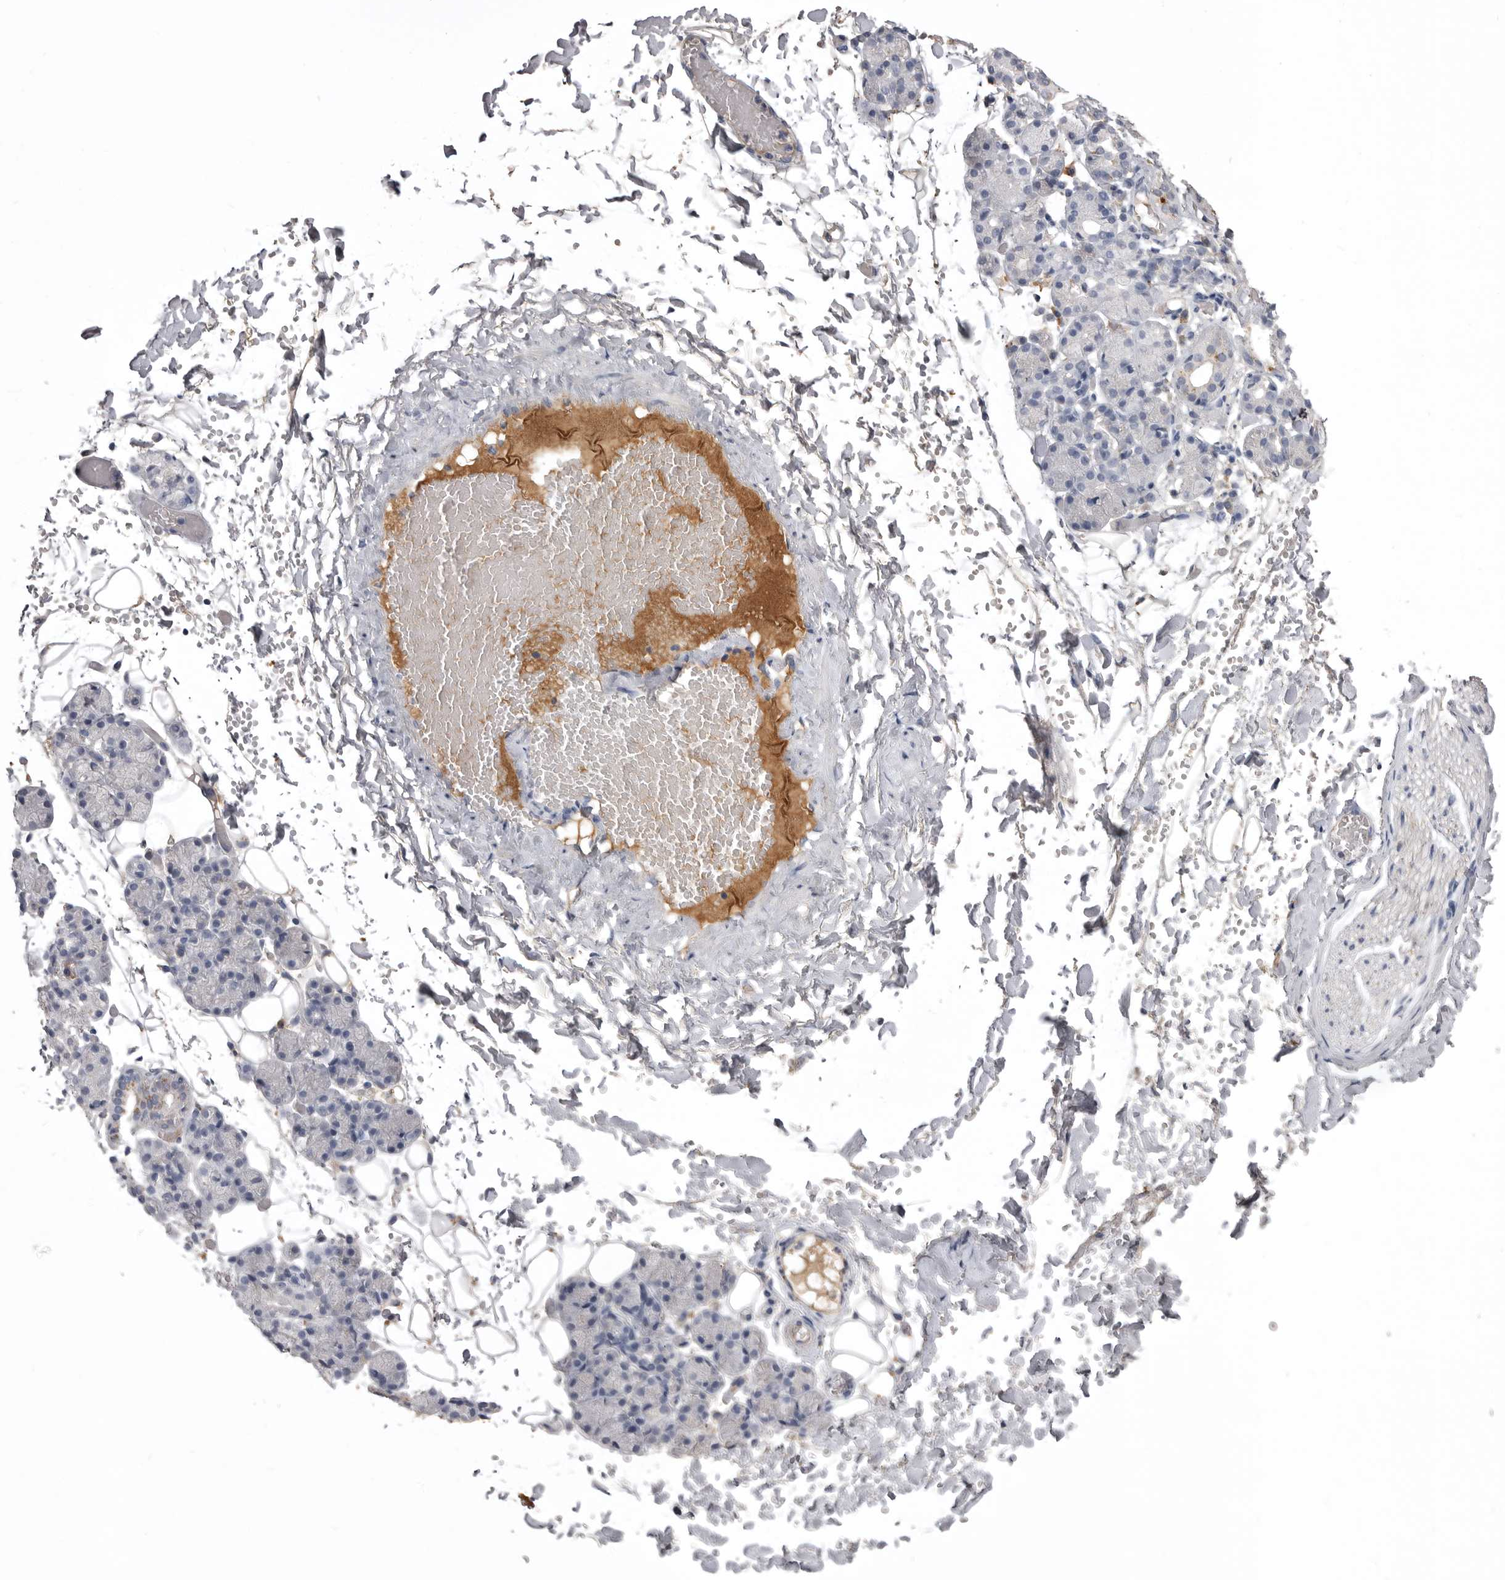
{"staining": {"intensity": "negative", "quantity": "none", "location": "none"}, "tissue": "salivary gland", "cell_type": "Glandular cells", "image_type": "normal", "snomed": [{"axis": "morphology", "description": "Normal tissue, NOS"}, {"axis": "topography", "description": "Salivary gland"}], "caption": "The image demonstrates no significant staining in glandular cells of salivary gland.", "gene": "AHSG", "patient": {"sex": "male", "age": 63}}